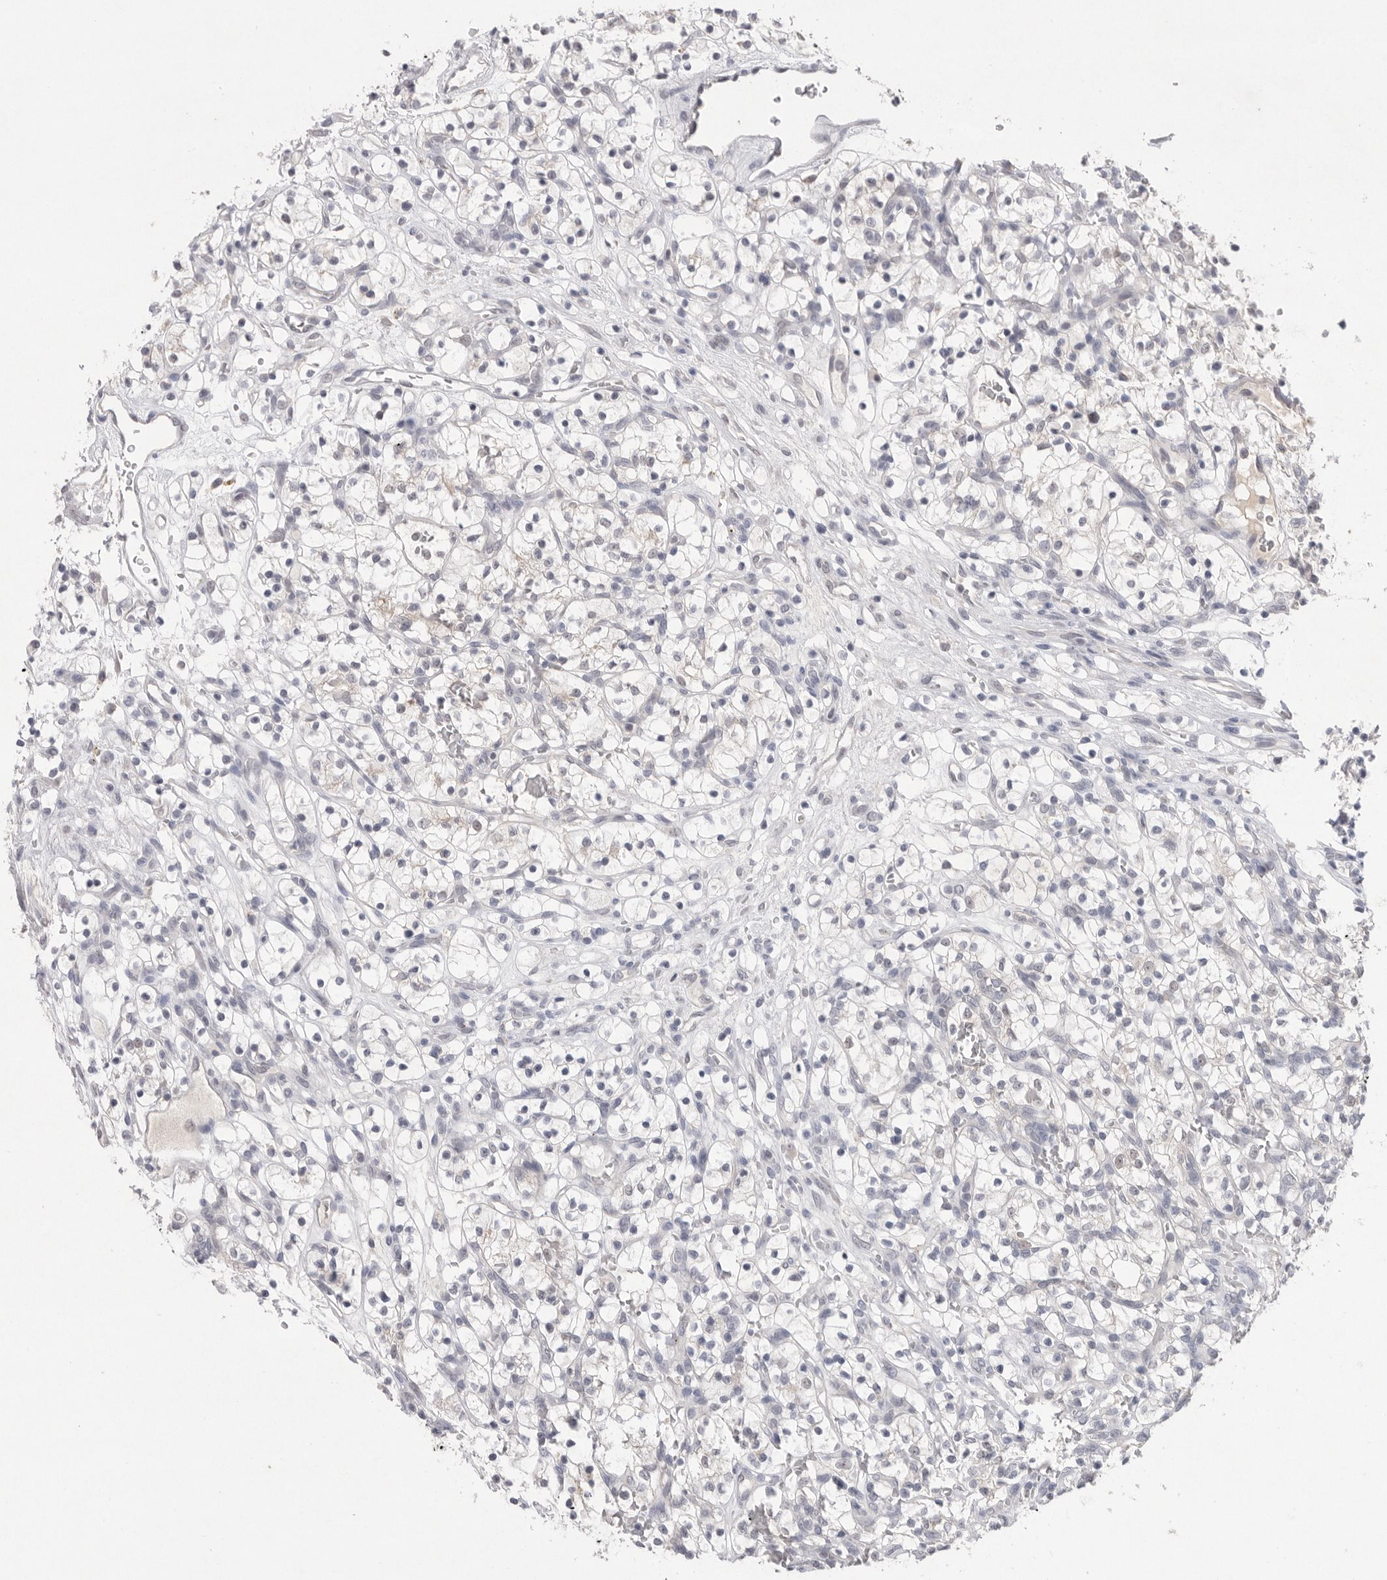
{"staining": {"intensity": "negative", "quantity": "none", "location": "none"}, "tissue": "renal cancer", "cell_type": "Tumor cells", "image_type": "cancer", "snomed": [{"axis": "morphology", "description": "Adenocarcinoma, NOS"}, {"axis": "topography", "description": "Kidney"}], "caption": "The photomicrograph displays no significant staining in tumor cells of renal cancer. (DAB IHC visualized using brightfield microscopy, high magnification).", "gene": "HUS1", "patient": {"sex": "female", "age": 57}}